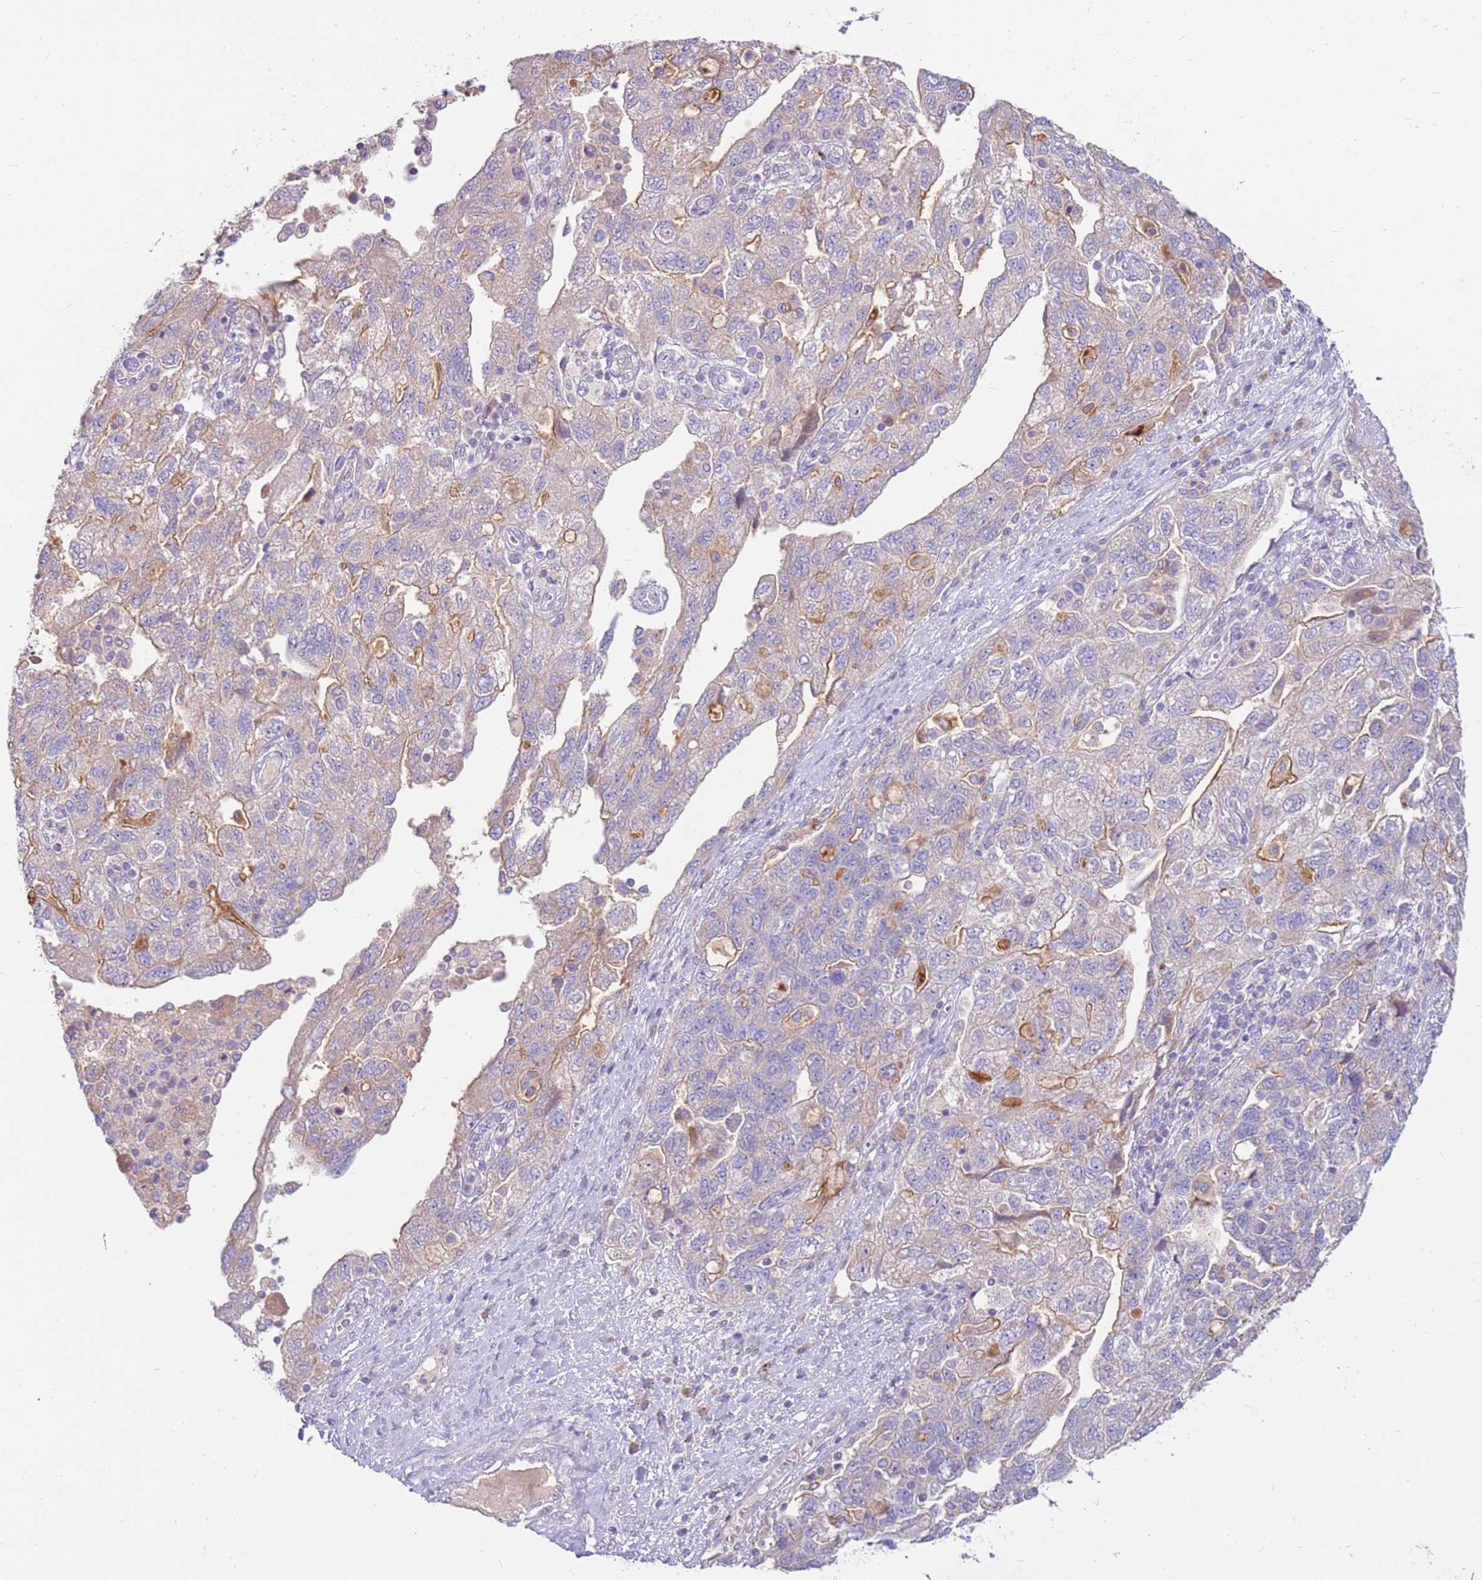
{"staining": {"intensity": "weak", "quantity": "<25%", "location": "cytoplasmic/membranous"}, "tissue": "ovarian cancer", "cell_type": "Tumor cells", "image_type": "cancer", "snomed": [{"axis": "morphology", "description": "Carcinoma, NOS"}, {"axis": "morphology", "description": "Cystadenocarcinoma, serous, NOS"}, {"axis": "topography", "description": "Ovary"}], "caption": "Immunohistochemistry of human ovarian carcinoma demonstrates no staining in tumor cells.", "gene": "SLC44A4", "patient": {"sex": "female", "age": 69}}